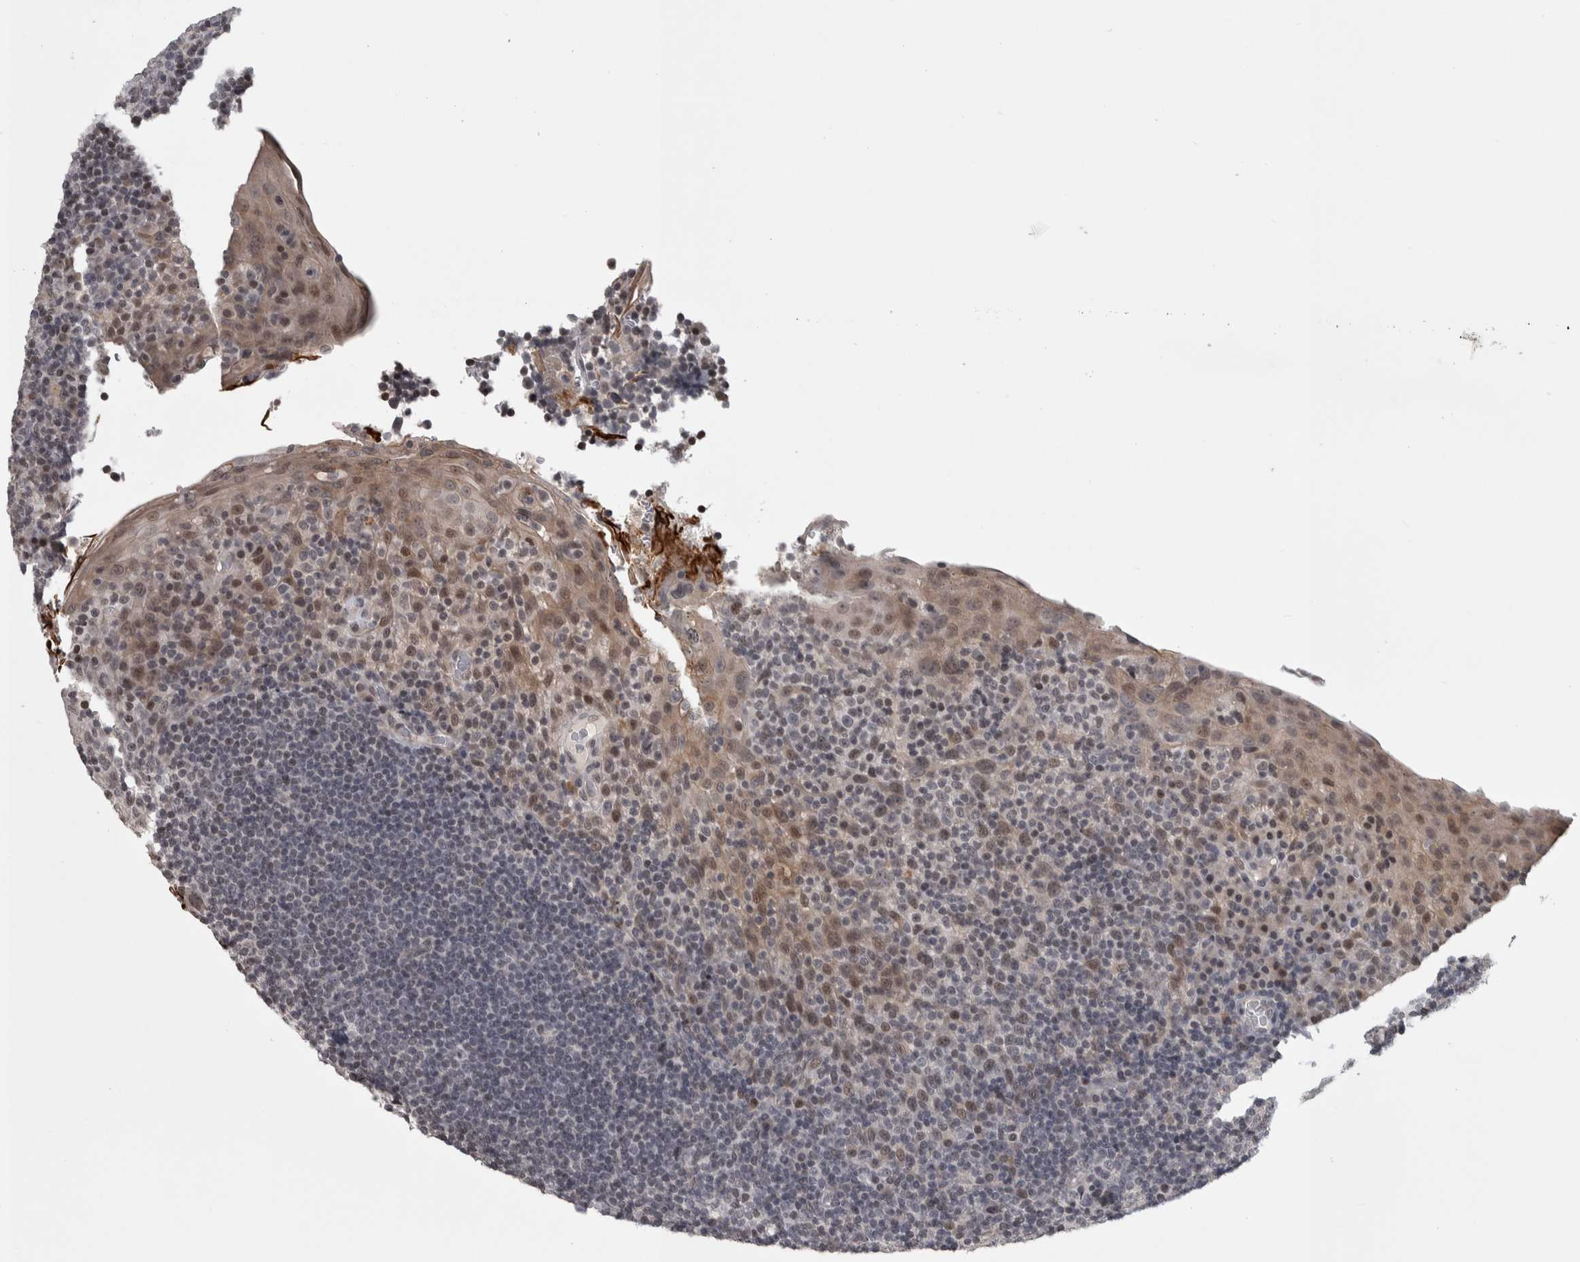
{"staining": {"intensity": "negative", "quantity": "none", "location": "none"}, "tissue": "tonsil", "cell_type": "Germinal center cells", "image_type": "normal", "snomed": [{"axis": "morphology", "description": "Normal tissue, NOS"}, {"axis": "topography", "description": "Tonsil"}], "caption": "This is an immunohistochemistry (IHC) photomicrograph of benign human tonsil. There is no staining in germinal center cells.", "gene": "ZSCAN21", "patient": {"sex": "male", "age": 17}}